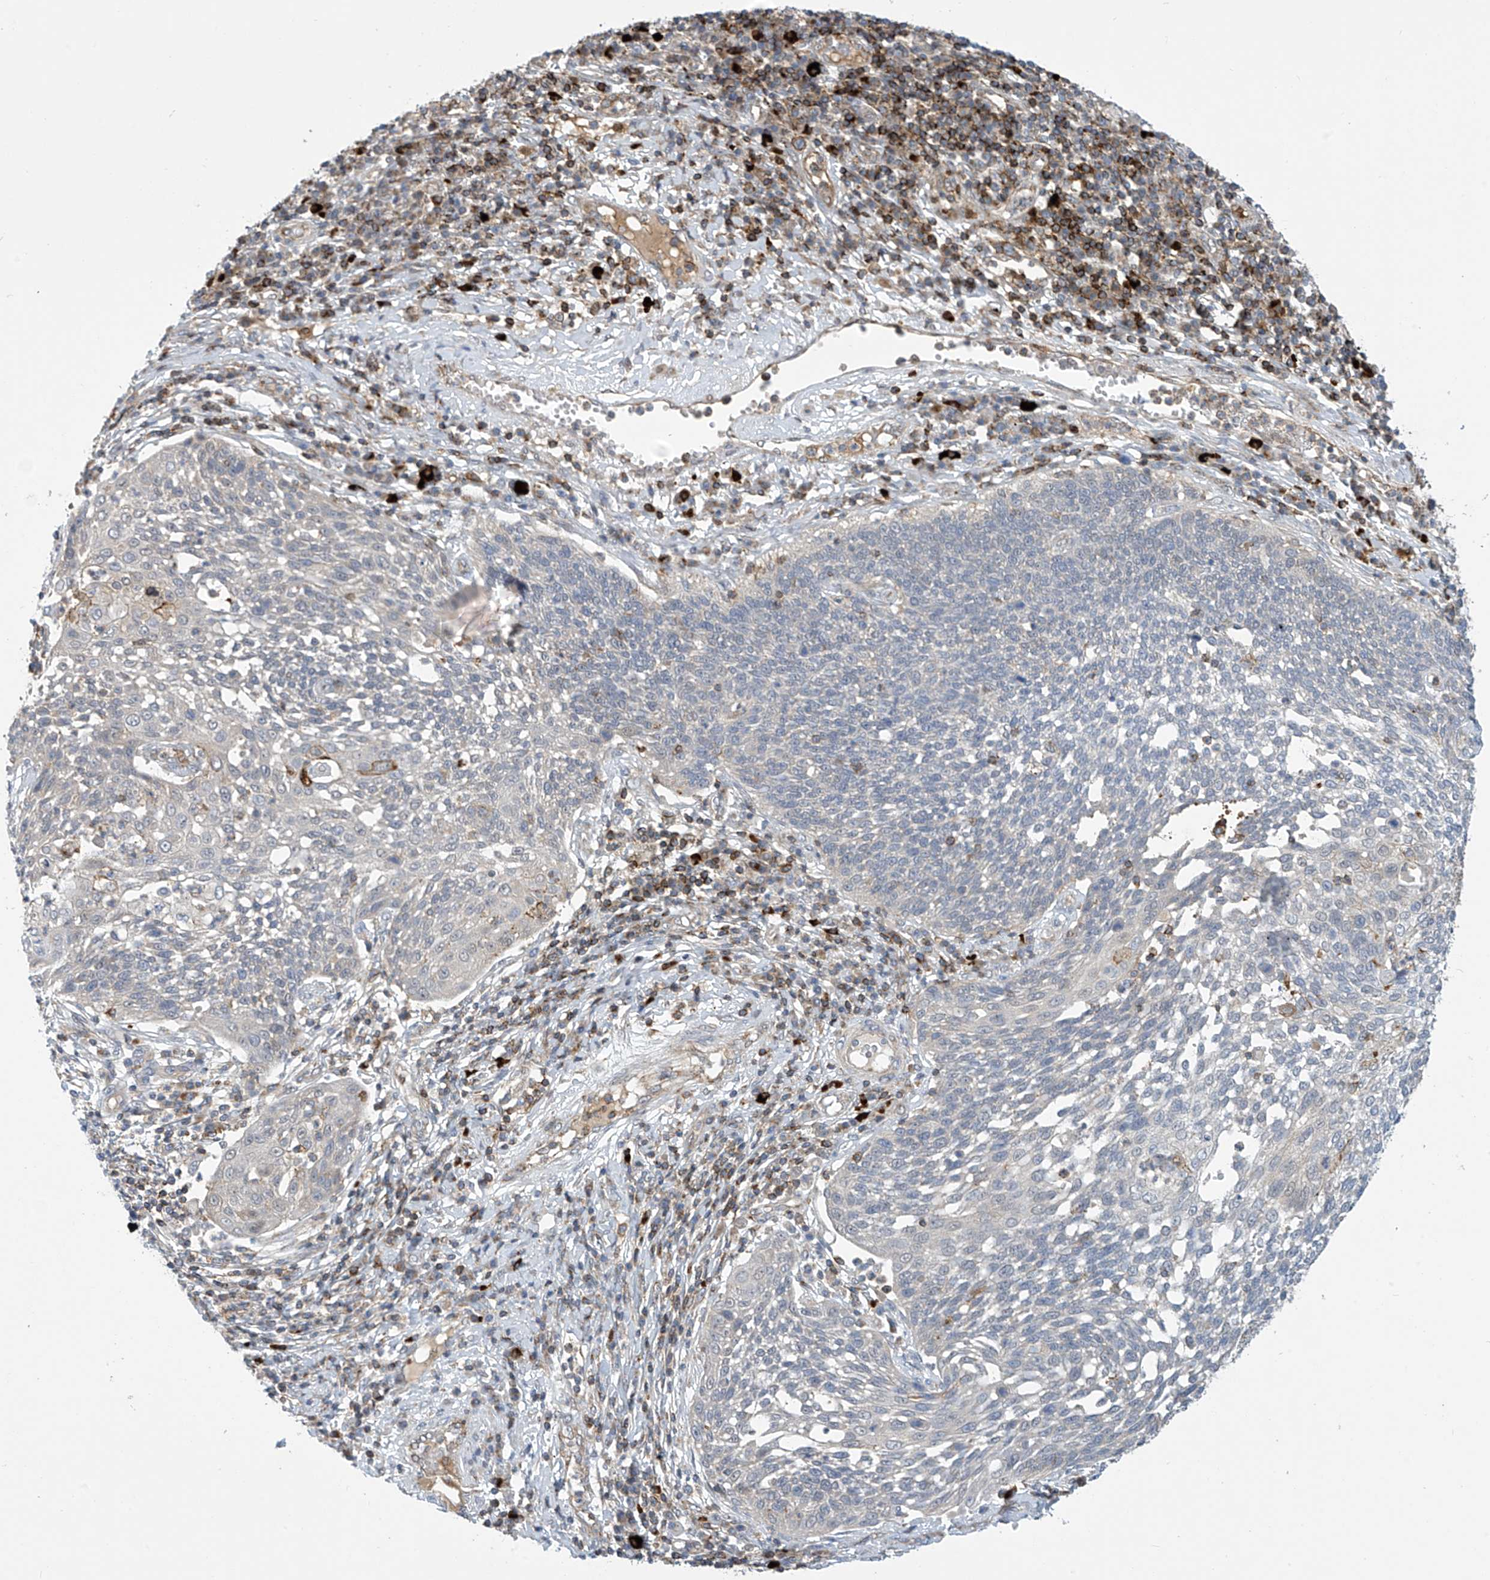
{"staining": {"intensity": "negative", "quantity": "none", "location": "none"}, "tissue": "cervical cancer", "cell_type": "Tumor cells", "image_type": "cancer", "snomed": [{"axis": "morphology", "description": "Squamous cell carcinoma, NOS"}, {"axis": "topography", "description": "Cervix"}], "caption": "This histopathology image is of cervical cancer (squamous cell carcinoma) stained with IHC to label a protein in brown with the nuclei are counter-stained blue. There is no positivity in tumor cells.", "gene": "IBA57", "patient": {"sex": "female", "age": 34}}